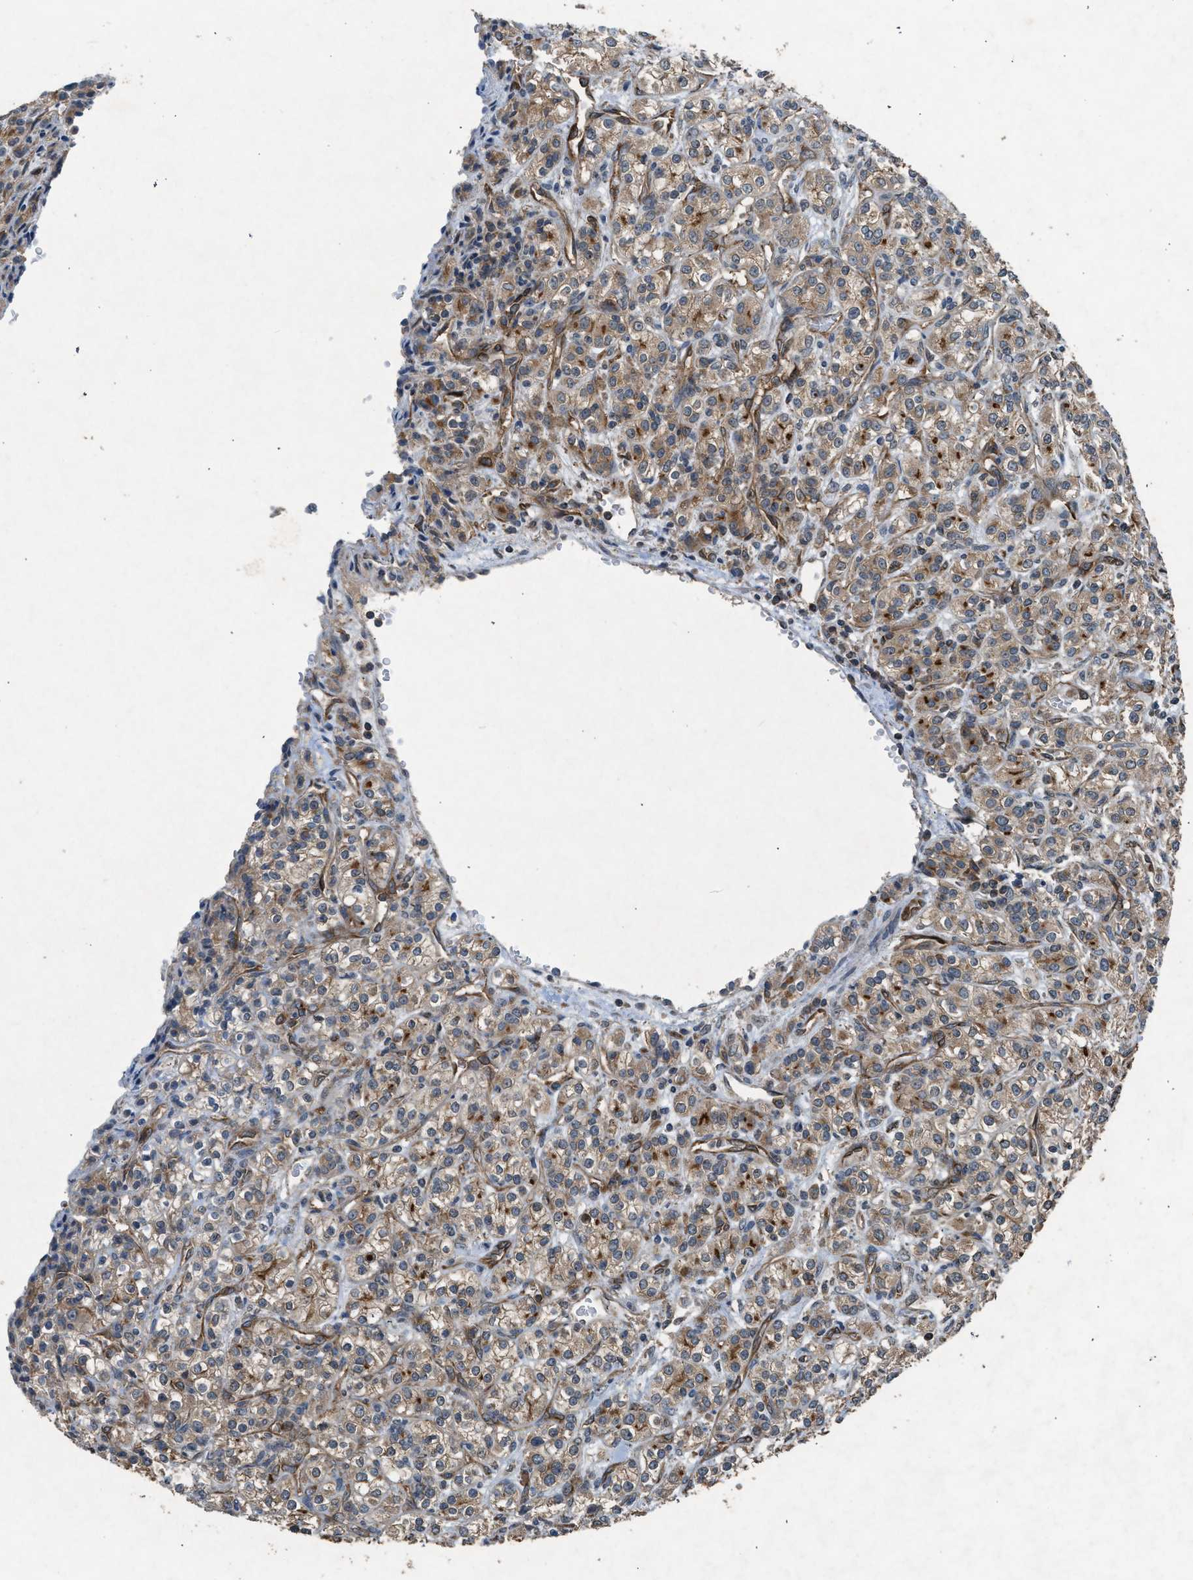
{"staining": {"intensity": "moderate", "quantity": ">75%", "location": "cytoplasmic/membranous"}, "tissue": "renal cancer", "cell_type": "Tumor cells", "image_type": "cancer", "snomed": [{"axis": "morphology", "description": "Adenocarcinoma, NOS"}, {"axis": "topography", "description": "Kidney"}], "caption": "DAB (3,3'-diaminobenzidine) immunohistochemical staining of human adenocarcinoma (renal) displays moderate cytoplasmic/membranous protein staining in approximately >75% of tumor cells. (DAB (3,3'-diaminobenzidine) = brown stain, brightfield microscopy at high magnification).", "gene": "HIP1R", "patient": {"sex": "male", "age": 77}}